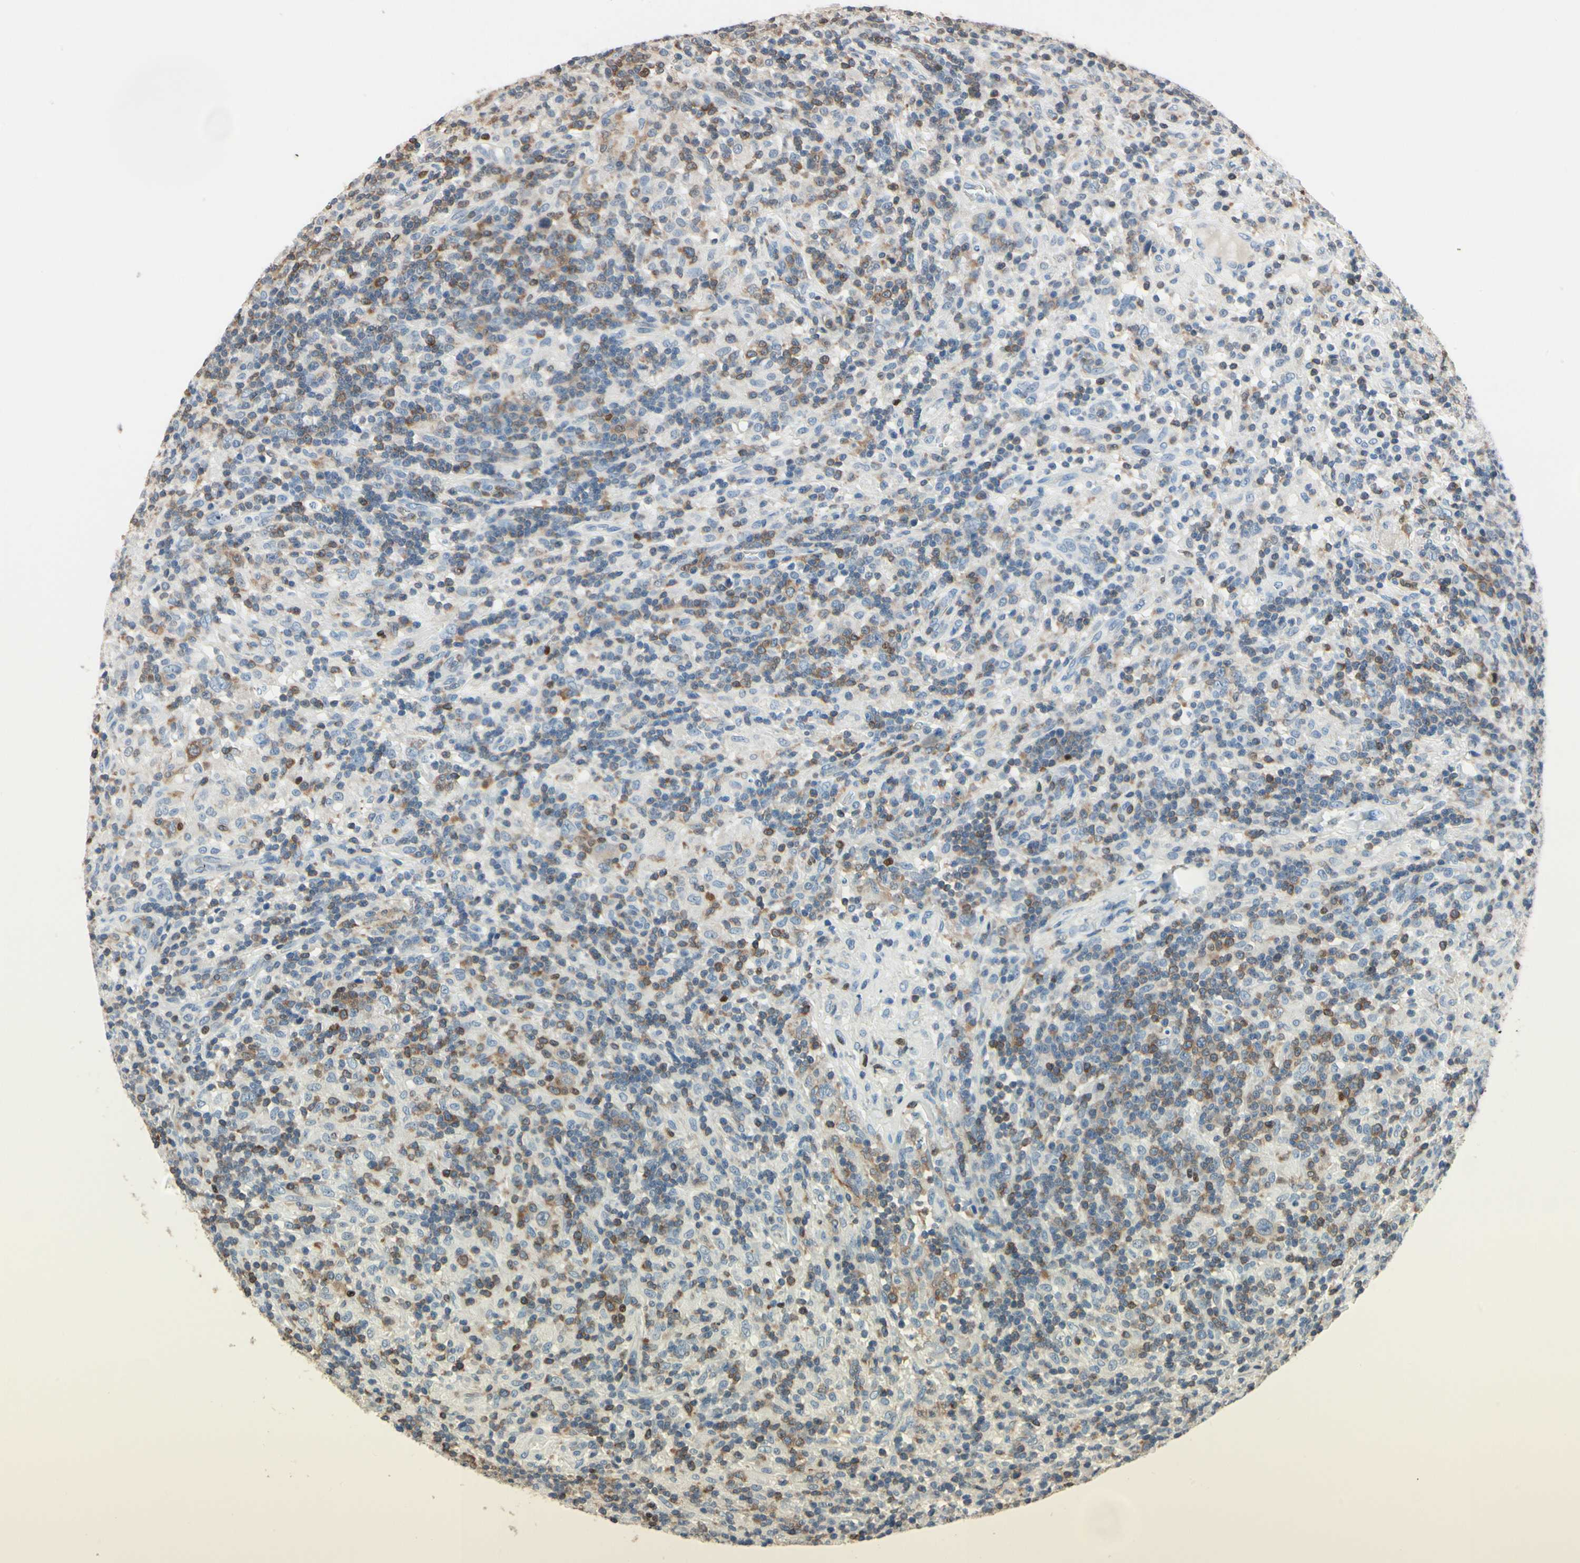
{"staining": {"intensity": "moderate", "quantity": "25%-75%", "location": "cytoplasmic/membranous"}, "tissue": "lymphoma", "cell_type": "Tumor cells", "image_type": "cancer", "snomed": [{"axis": "morphology", "description": "Hodgkin's disease, NOS"}, {"axis": "topography", "description": "Lymph node"}], "caption": "Moderate cytoplasmic/membranous expression is identified in about 25%-75% of tumor cells in Hodgkin's disease.", "gene": "NFATC2", "patient": {"sex": "male", "age": 70}}